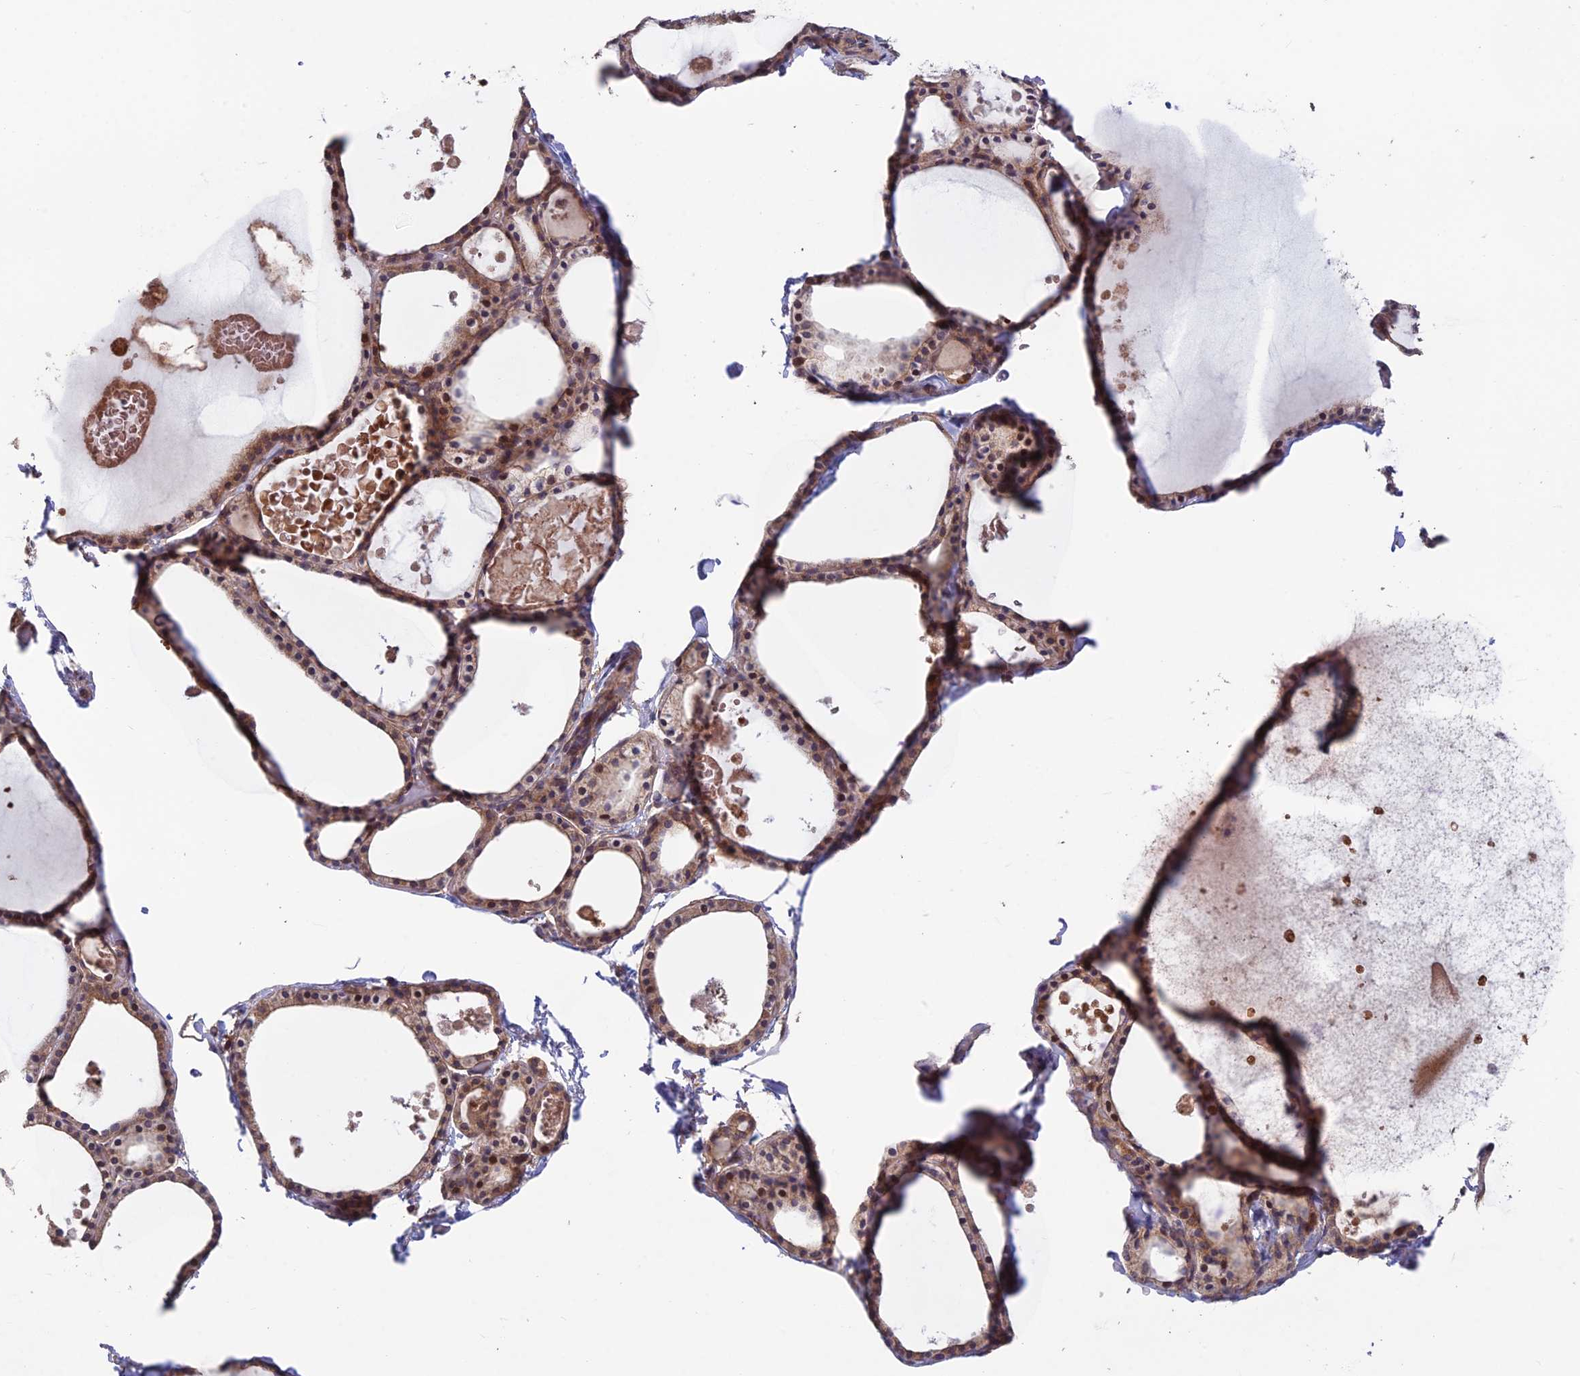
{"staining": {"intensity": "moderate", "quantity": ">75%", "location": "cytoplasmic/membranous"}, "tissue": "thyroid gland", "cell_type": "Glandular cells", "image_type": "normal", "snomed": [{"axis": "morphology", "description": "Normal tissue, NOS"}, {"axis": "topography", "description": "Thyroid gland"}], "caption": "This is an image of immunohistochemistry (IHC) staining of normal thyroid gland, which shows moderate staining in the cytoplasmic/membranous of glandular cells.", "gene": "SHISA5", "patient": {"sex": "male", "age": 56}}